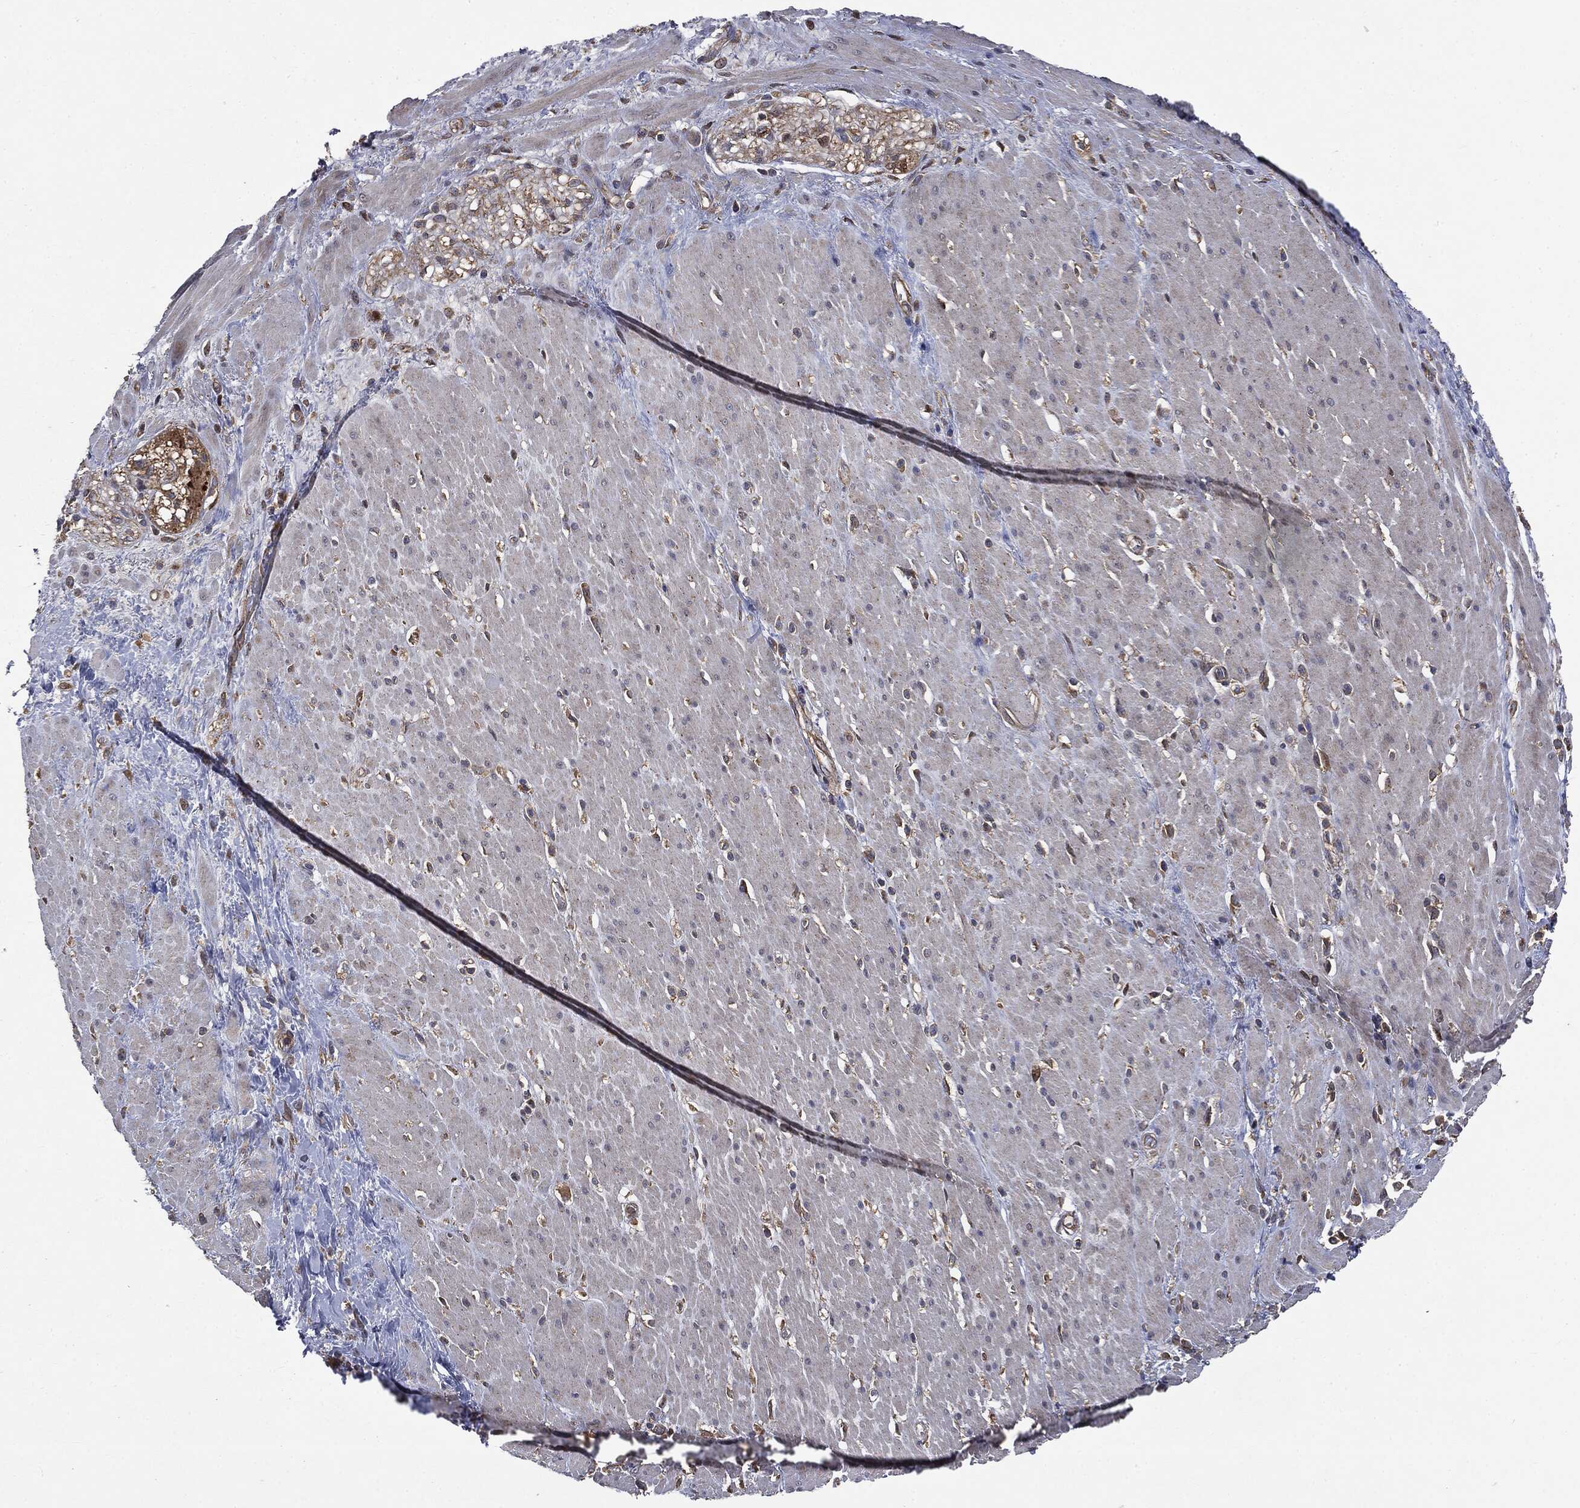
{"staining": {"intensity": "negative", "quantity": "none", "location": "none"}, "tissue": "smooth muscle", "cell_type": "Smooth muscle cells", "image_type": "normal", "snomed": [{"axis": "morphology", "description": "Normal tissue, NOS"}, {"axis": "topography", "description": "Soft tissue"}, {"axis": "topography", "description": "Smooth muscle"}], "caption": "An image of smooth muscle stained for a protein exhibits no brown staining in smooth muscle cells. (Brightfield microscopy of DAB (3,3'-diaminobenzidine) immunohistochemistry (IHC) at high magnification).", "gene": "EPS15L1", "patient": {"sex": "male", "age": 72}}